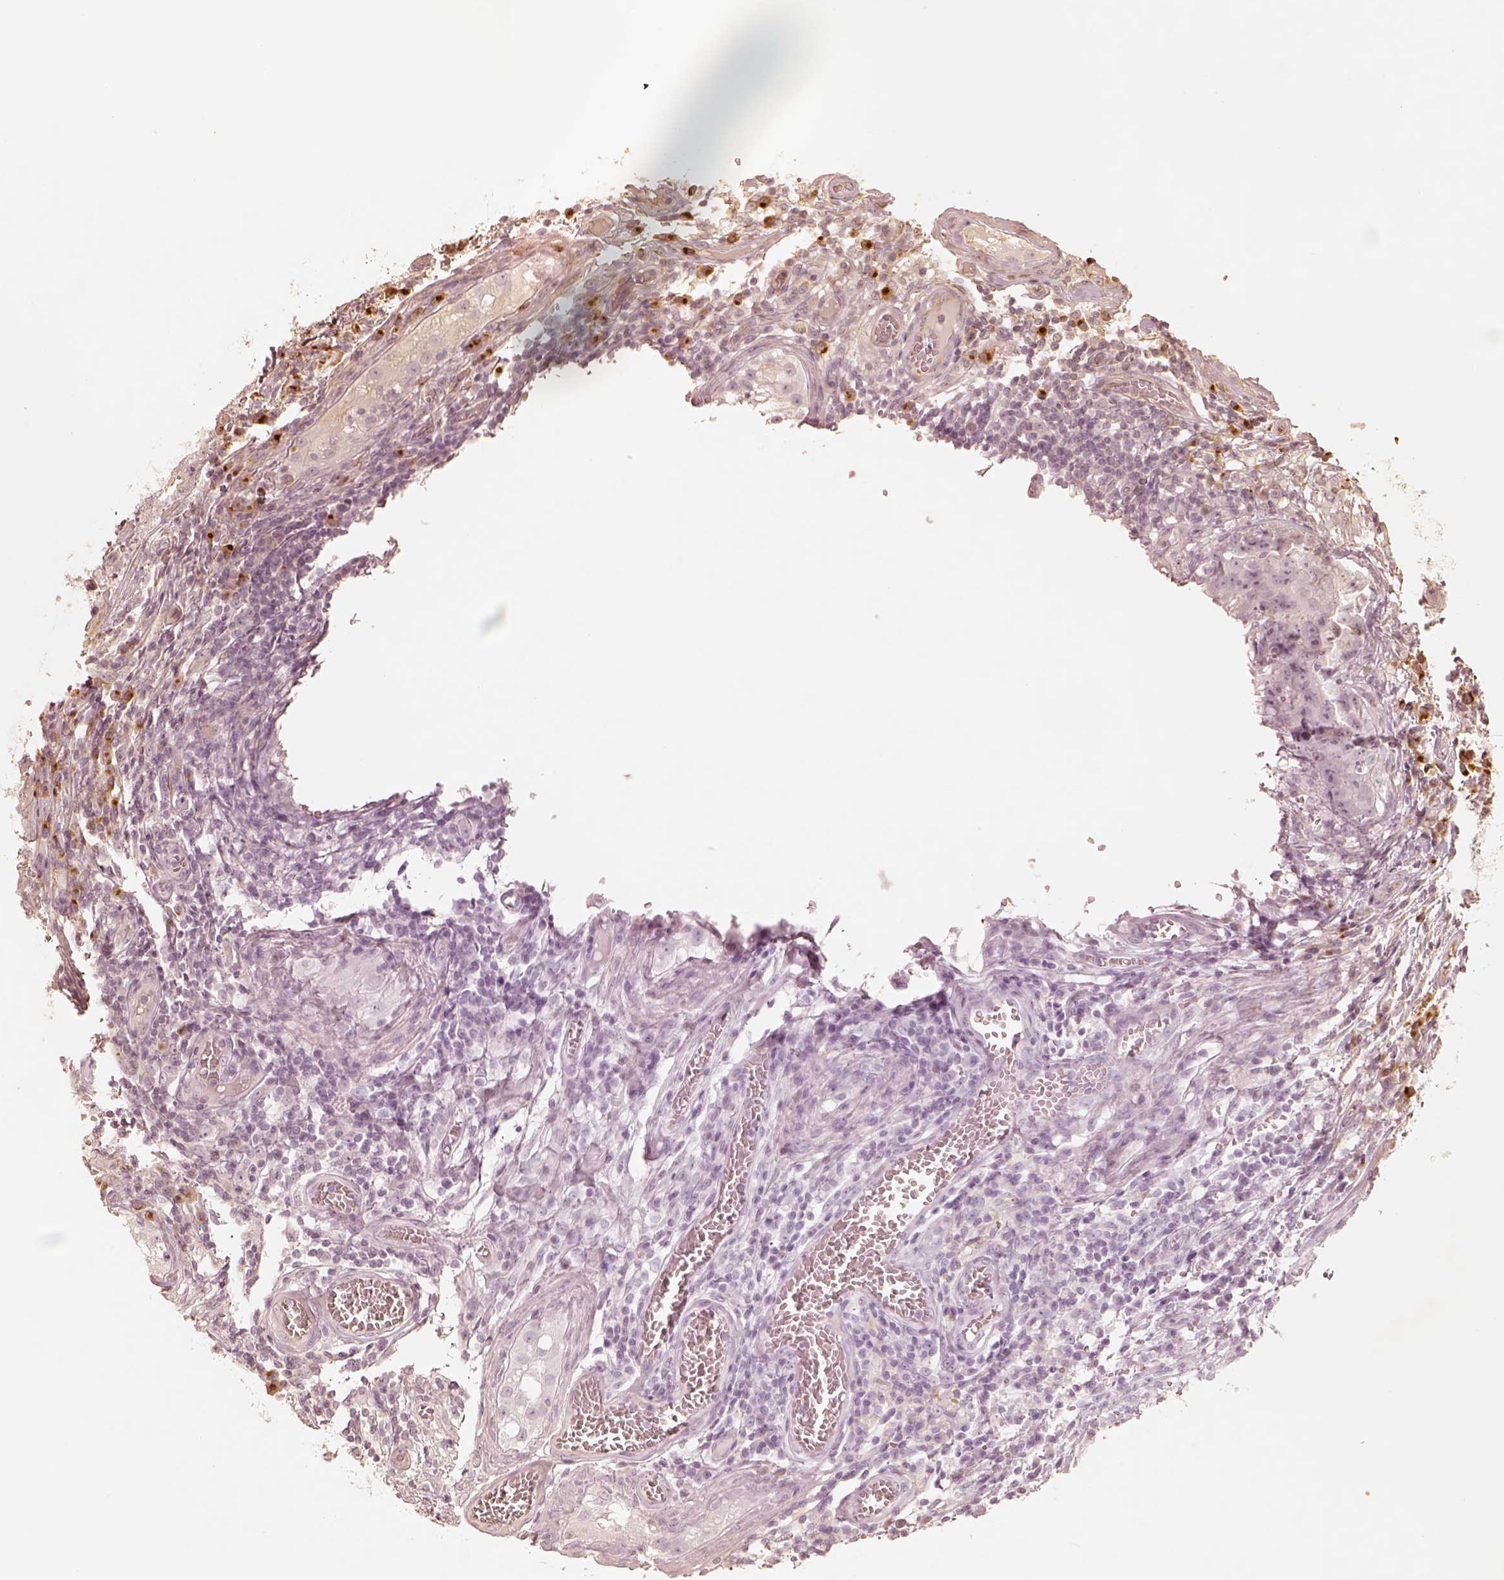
{"staining": {"intensity": "negative", "quantity": "none", "location": "none"}, "tissue": "testis cancer", "cell_type": "Tumor cells", "image_type": "cancer", "snomed": [{"axis": "morphology", "description": "Carcinoma, Embryonal, NOS"}, {"axis": "topography", "description": "Testis"}], "caption": "A high-resolution micrograph shows immunohistochemistry (IHC) staining of testis embryonal carcinoma, which shows no significant staining in tumor cells.", "gene": "GORASP2", "patient": {"sex": "male", "age": 36}}